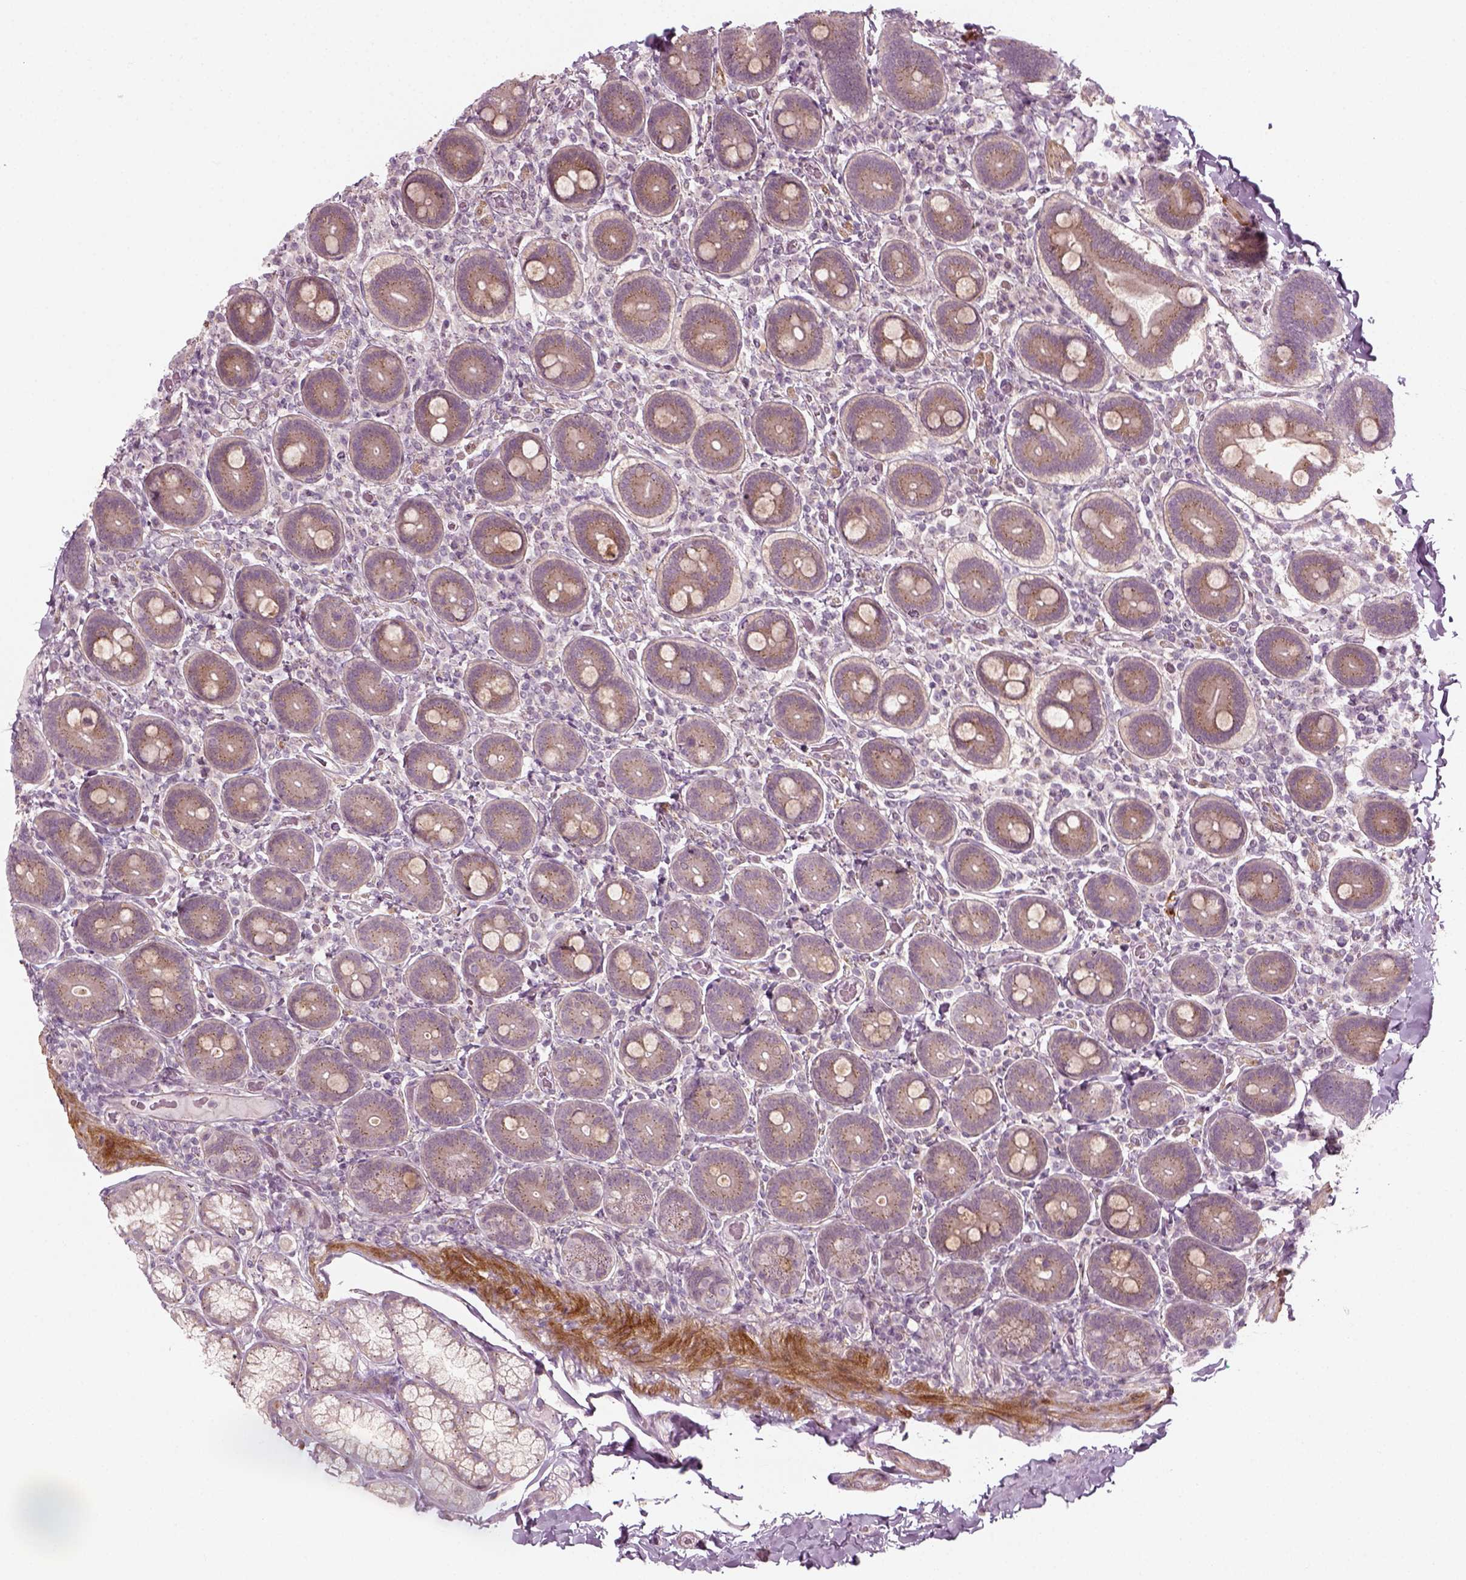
{"staining": {"intensity": "weak", "quantity": "25%-75%", "location": "cytoplasmic/membranous"}, "tissue": "duodenum", "cell_type": "Glandular cells", "image_type": "normal", "snomed": [{"axis": "morphology", "description": "Normal tissue, NOS"}, {"axis": "topography", "description": "Duodenum"}], "caption": "Human duodenum stained with a brown dye shows weak cytoplasmic/membranous positive staining in about 25%-75% of glandular cells.", "gene": "MLIP", "patient": {"sex": "female", "age": 62}}